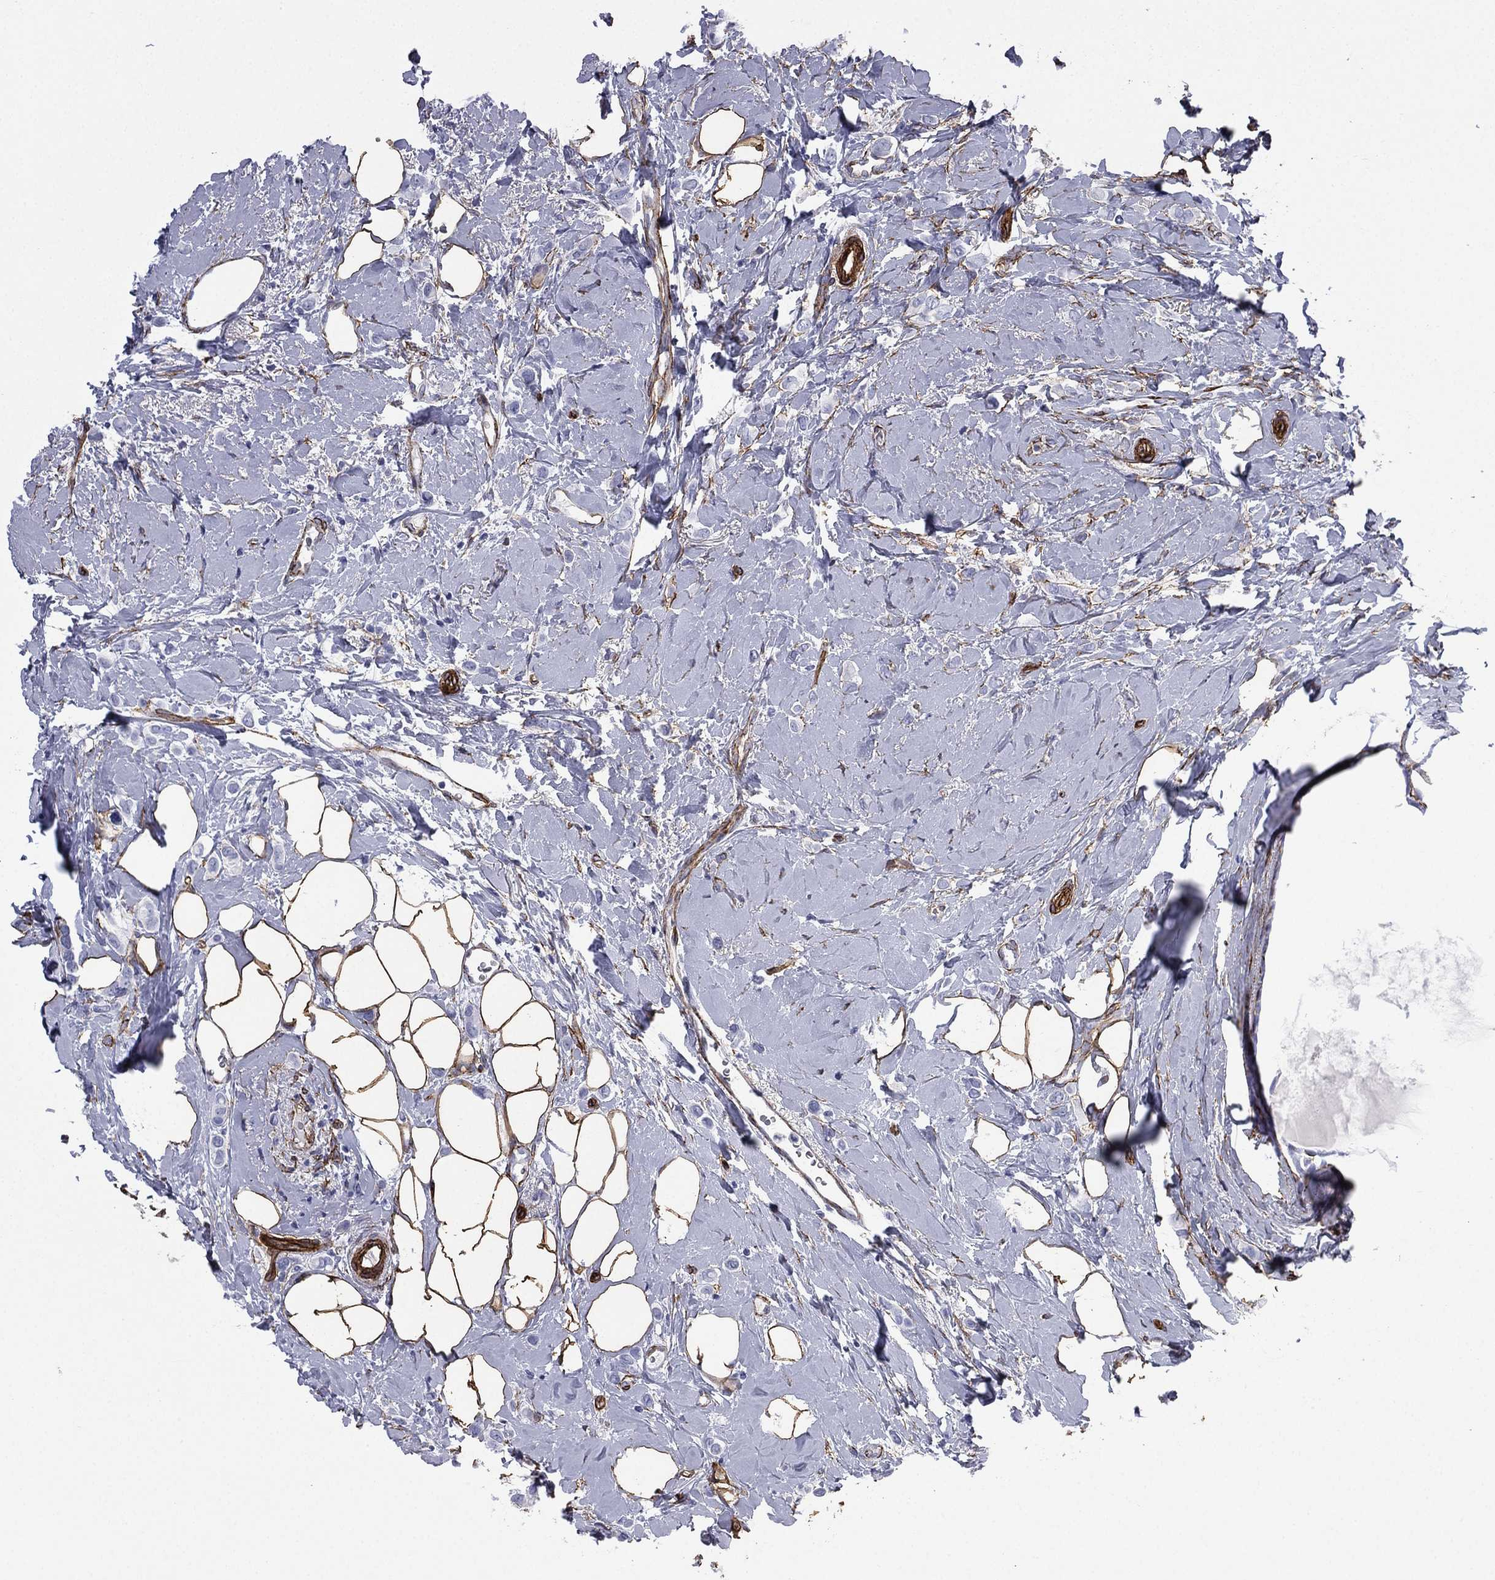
{"staining": {"intensity": "negative", "quantity": "none", "location": "none"}, "tissue": "breast cancer", "cell_type": "Tumor cells", "image_type": "cancer", "snomed": [{"axis": "morphology", "description": "Lobular carcinoma"}, {"axis": "topography", "description": "Breast"}], "caption": "An immunohistochemistry micrograph of breast cancer is shown. There is no staining in tumor cells of breast cancer.", "gene": "CAVIN3", "patient": {"sex": "female", "age": 66}}